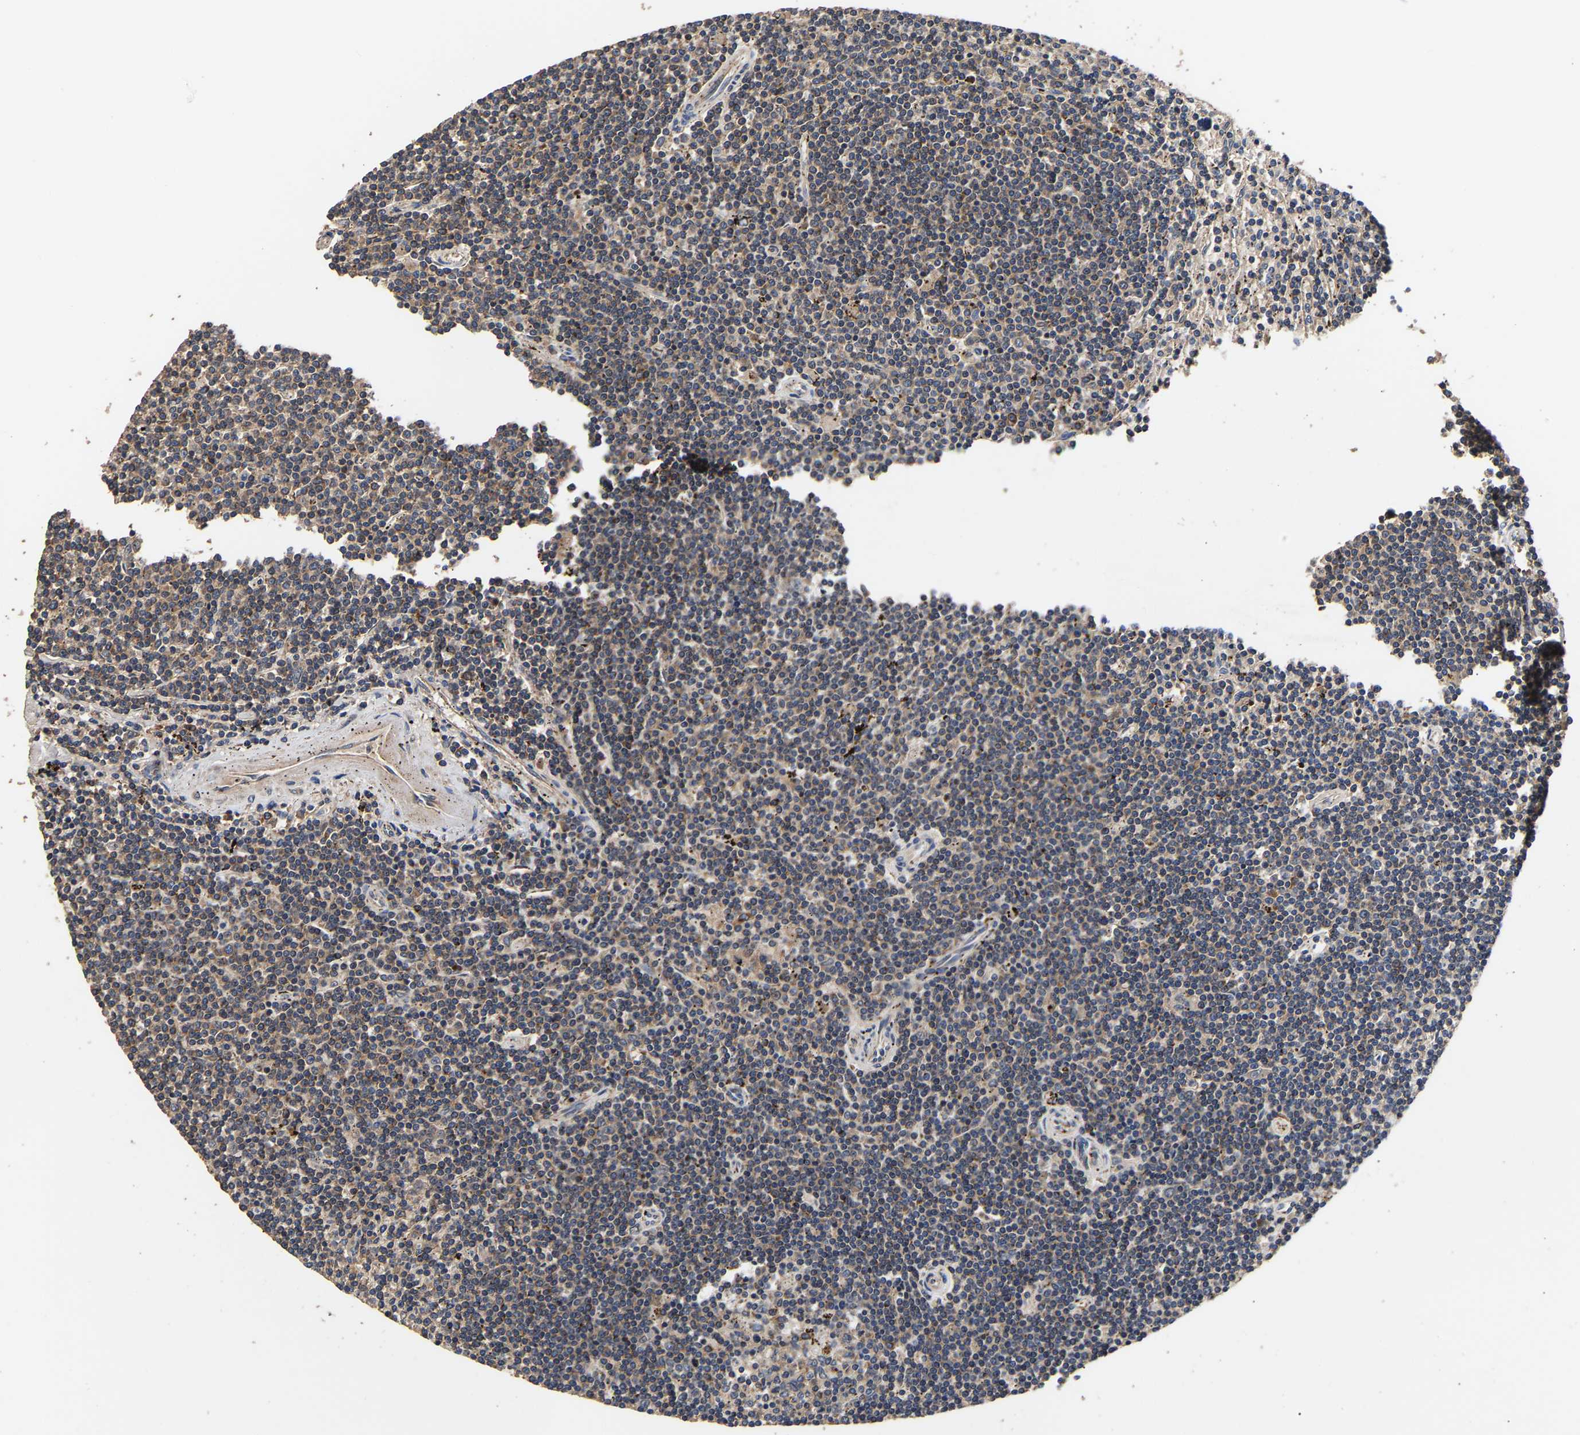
{"staining": {"intensity": "weak", "quantity": "25%-75%", "location": "cytoplasmic/membranous"}, "tissue": "lymphoma", "cell_type": "Tumor cells", "image_type": "cancer", "snomed": [{"axis": "morphology", "description": "Malignant lymphoma, non-Hodgkin's type, Low grade"}, {"axis": "topography", "description": "Spleen"}], "caption": "The histopathology image exhibits immunohistochemical staining of lymphoma. There is weak cytoplasmic/membranous expression is identified in approximately 25%-75% of tumor cells.", "gene": "LRBA", "patient": {"sex": "male", "age": 76}}